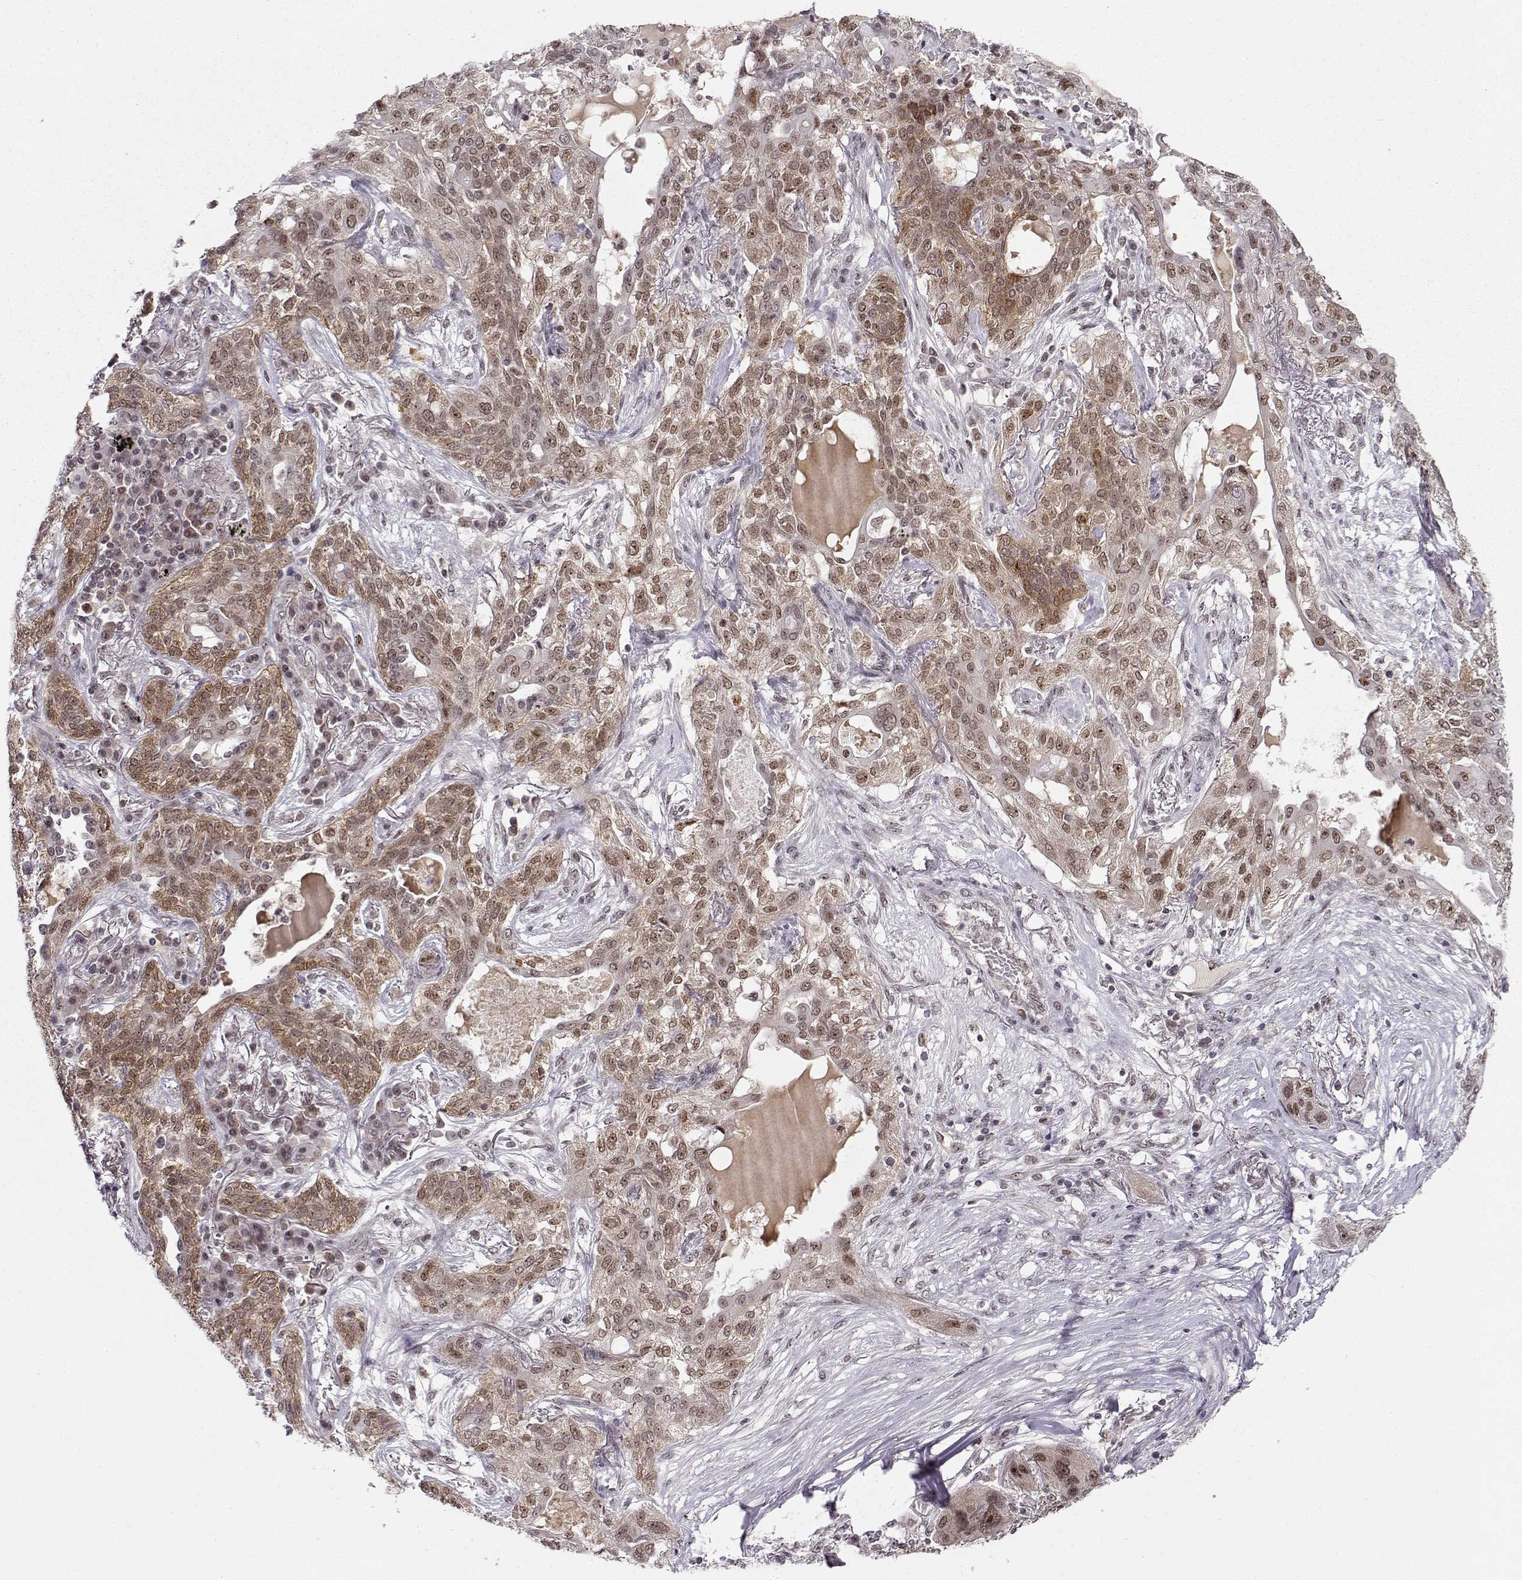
{"staining": {"intensity": "weak", "quantity": "25%-75%", "location": "nuclear"}, "tissue": "lung cancer", "cell_type": "Tumor cells", "image_type": "cancer", "snomed": [{"axis": "morphology", "description": "Squamous cell carcinoma, NOS"}, {"axis": "topography", "description": "Lung"}], "caption": "This micrograph exhibits IHC staining of lung cancer (squamous cell carcinoma), with low weak nuclear positivity in approximately 25%-75% of tumor cells.", "gene": "CSNK2A1", "patient": {"sex": "female", "age": 70}}